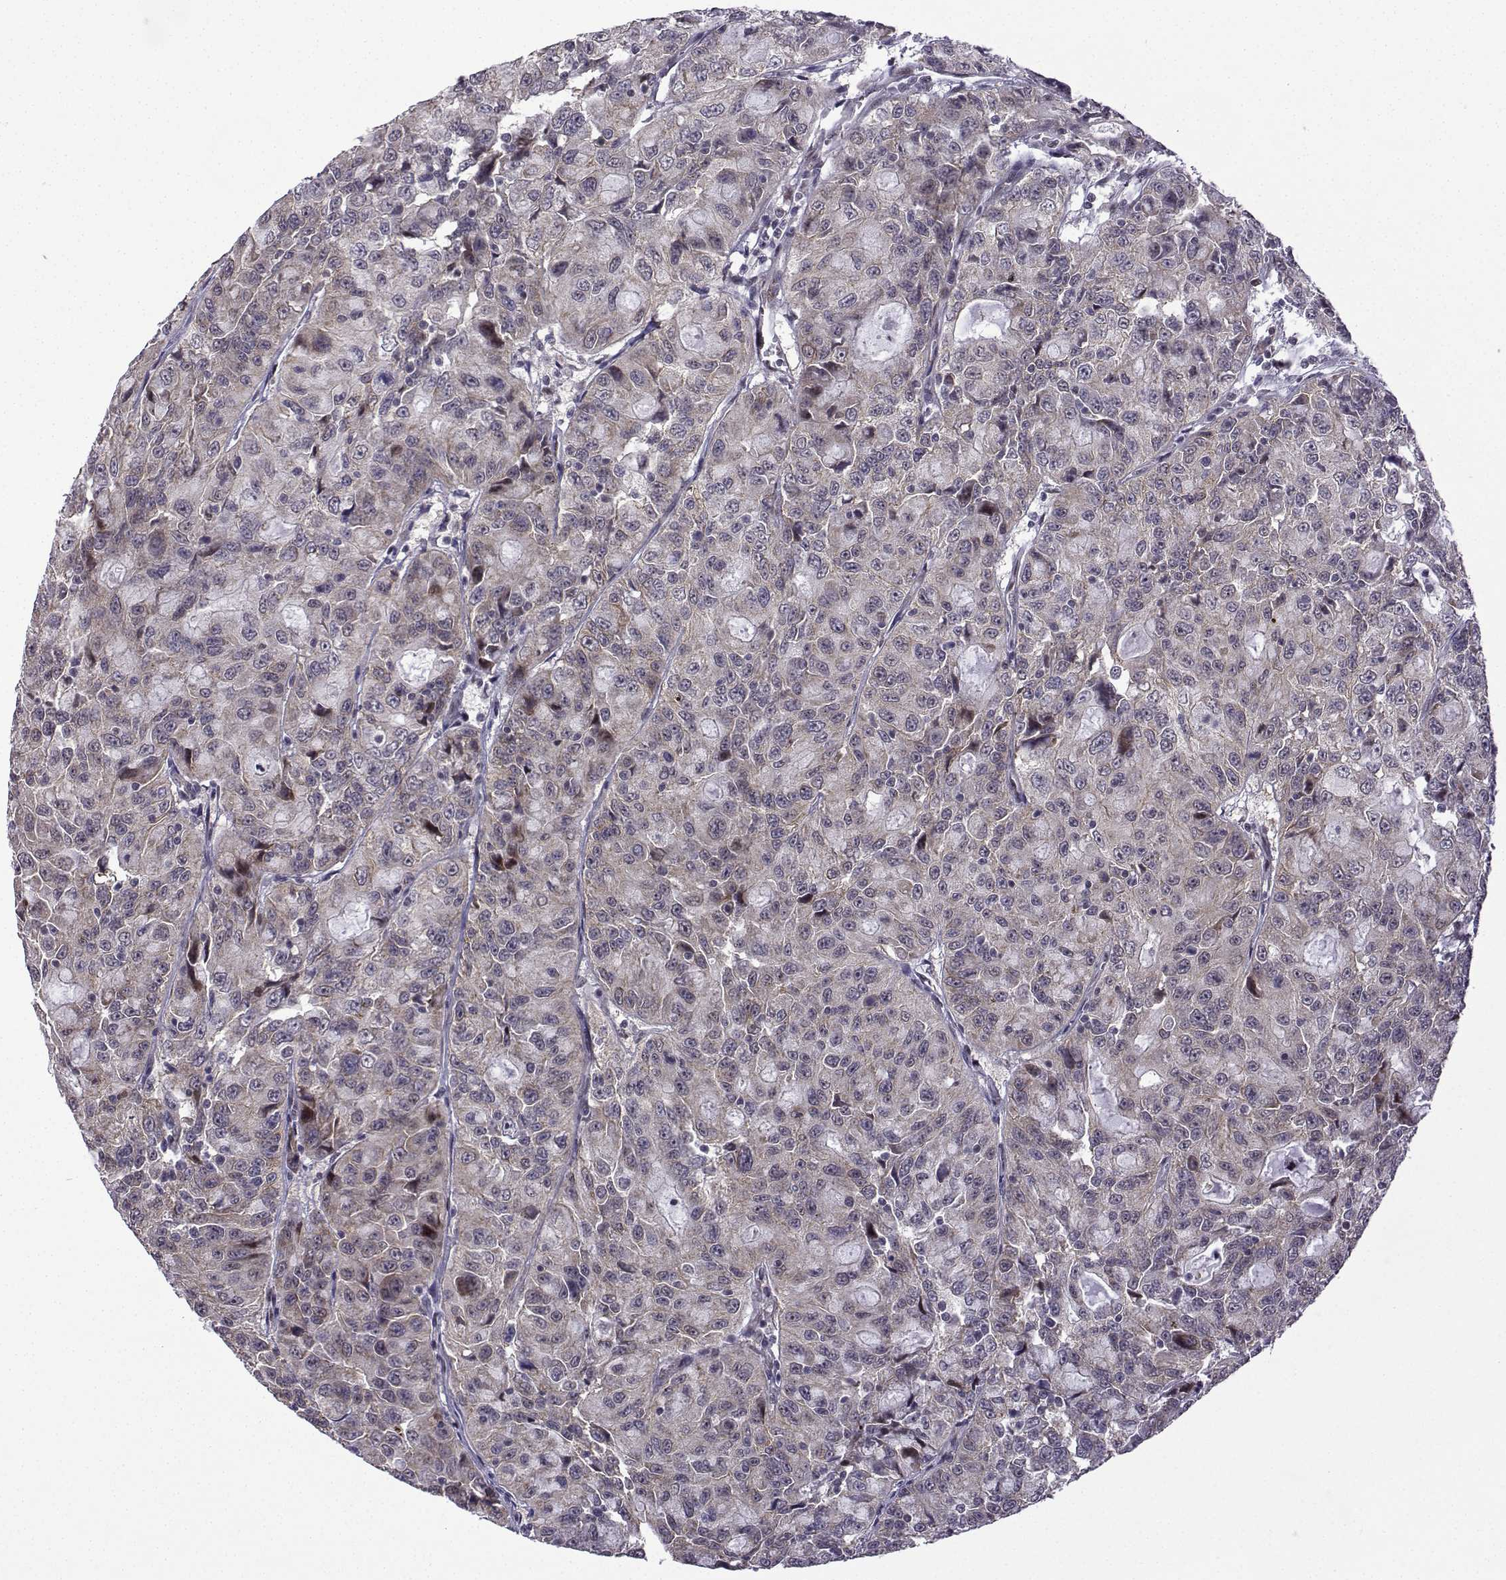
{"staining": {"intensity": "weak", "quantity": "25%-75%", "location": "cytoplasmic/membranous"}, "tissue": "urothelial cancer", "cell_type": "Tumor cells", "image_type": "cancer", "snomed": [{"axis": "morphology", "description": "Urothelial carcinoma, NOS"}, {"axis": "morphology", "description": "Urothelial carcinoma, High grade"}, {"axis": "topography", "description": "Urinary bladder"}], "caption": "IHC photomicrograph of human urothelial cancer stained for a protein (brown), which reveals low levels of weak cytoplasmic/membranous positivity in about 25%-75% of tumor cells.", "gene": "FGF3", "patient": {"sex": "female", "age": 73}}